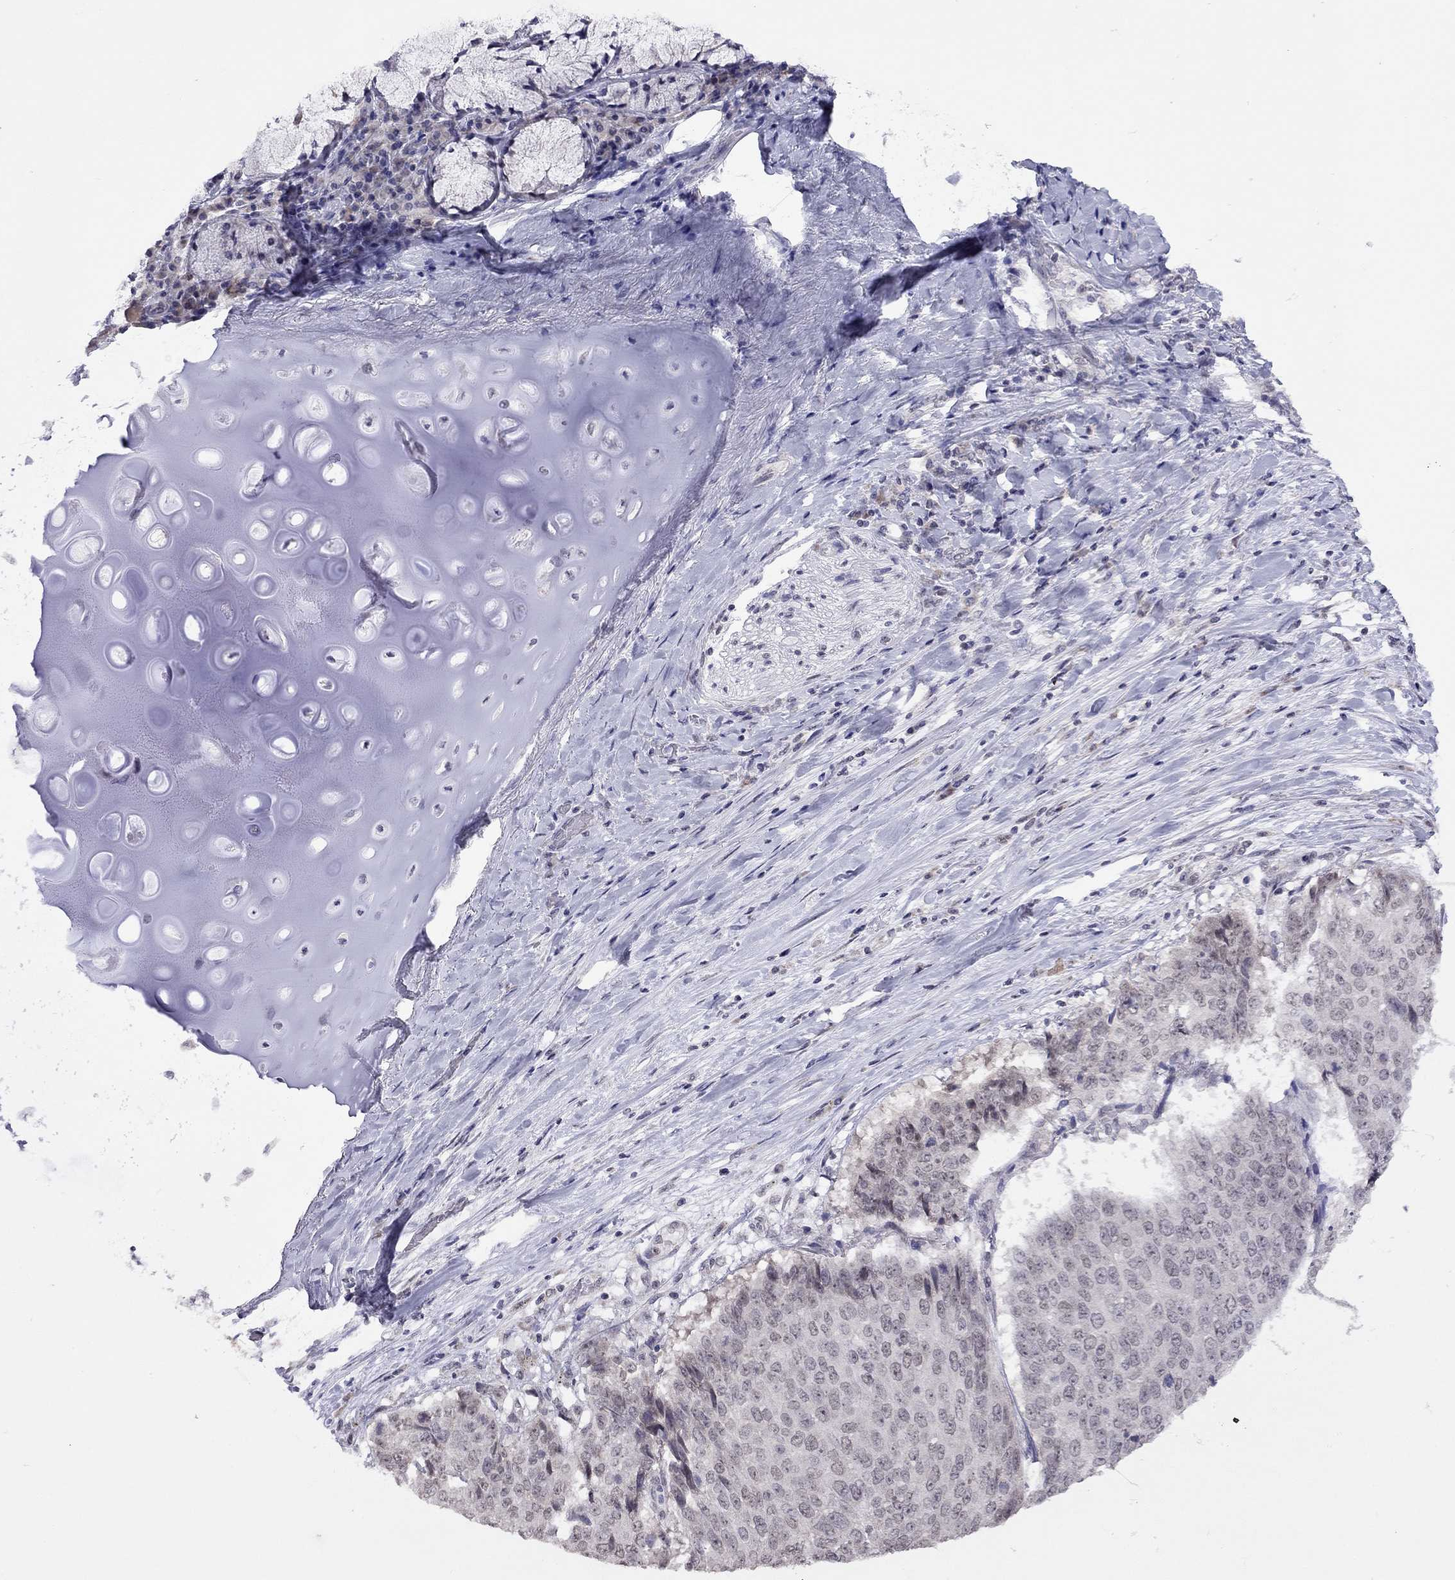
{"staining": {"intensity": "weak", "quantity": "<25%", "location": "nuclear"}, "tissue": "lung cancer", "cell_type": "Tumor cells", "image_type": "cancer", "snomed": [{"axis": "morphology", "description": "Normal tissue, NOS"}, {"axis": "morphology", "description": "Squamous cell carcinoma, NOS"}, {"axis": "topography", "description": "Bronchus"}, {"axis": "topography", "description": "Lung"}], "caption": "Human squamous cell carcinoma (lung) stained for a protein using IHC shows no staining in tumor cells.", "gene": "HES5", "patient": {"sex": "male", "age": 64}}